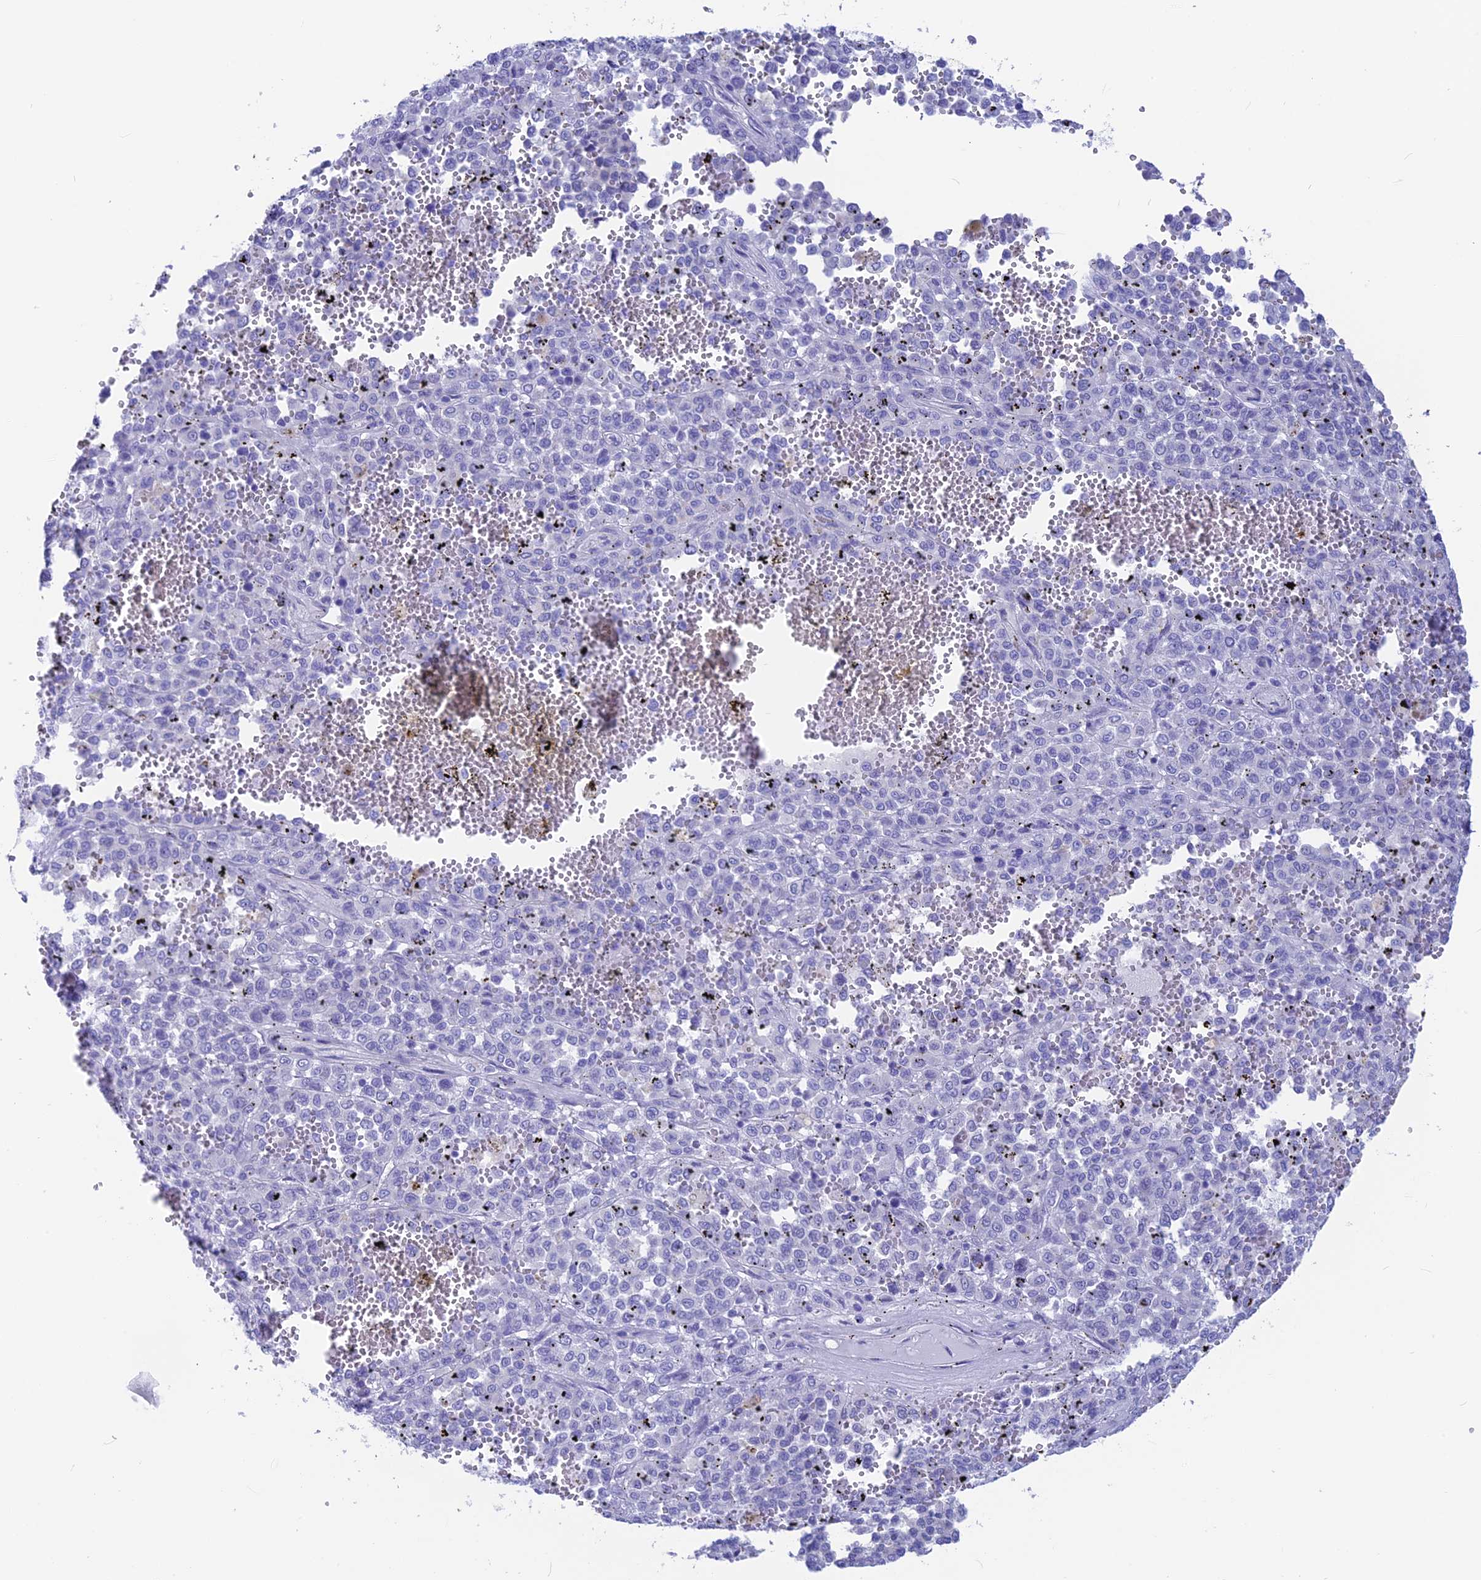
{"staining": {"intensity": "negative", "quantity": "none", "location": "none"}, "tissue": "melanoma", "cell_type": "Tumor cells", "image_type": "cancer", "snomed": [{"axis": "morphology", "description": "Malignant melanoma, Metastatic site"}, {"axis": "topography", "description": "Pancreas"}], "caption": "Tumor cells show no significant protein expression in melanoma.", "gene": "GNGT2", "patient": {"sex": "female", "age": 30}}